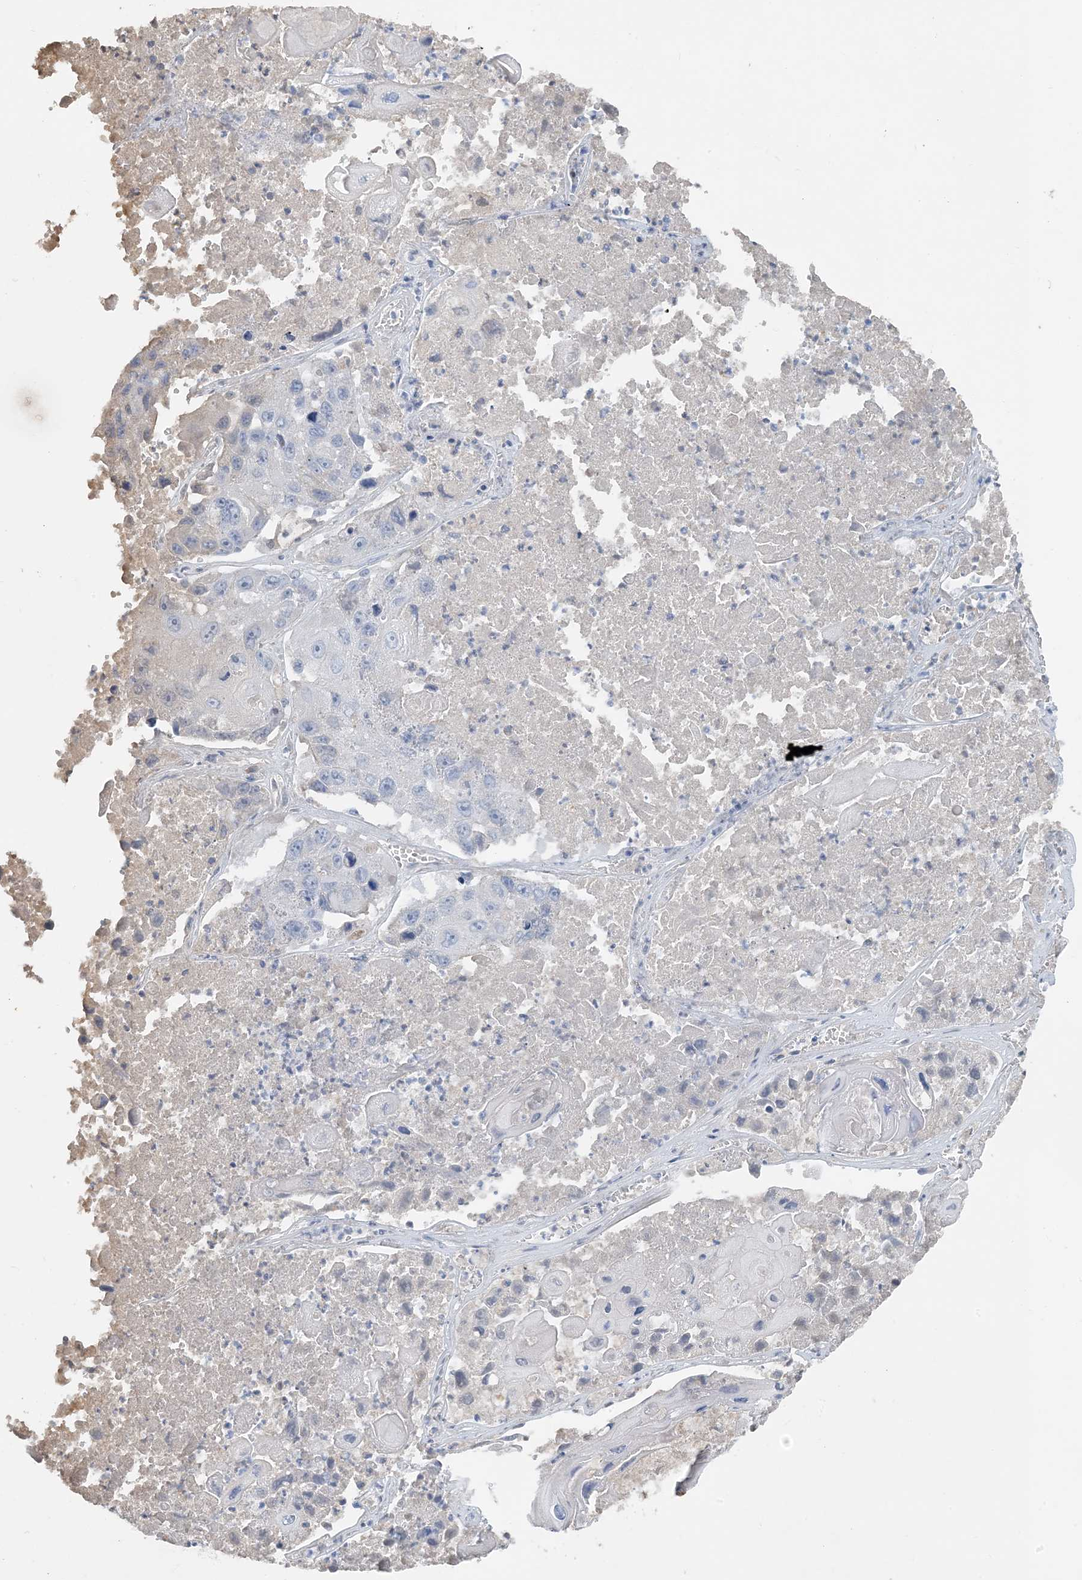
{"staining": {"intensity": "negative", "quantity": "none", "location": "none"}, "tissue": "lung cancer", "cell_type": "Tumor cells", "image_type": "cancer", "snomed": [{"axis": "morphology", "description": "Squamous cell carcinoma, NOS"}, {"axis": "topography", "description": "Lung"}], "caption": "This is an IHC photomicrograph of human lung squamous cell carcinoma. There is no staining in tumor cells.", "gene": "CTRL", "patient": {"sex": "male", "age": 61}}